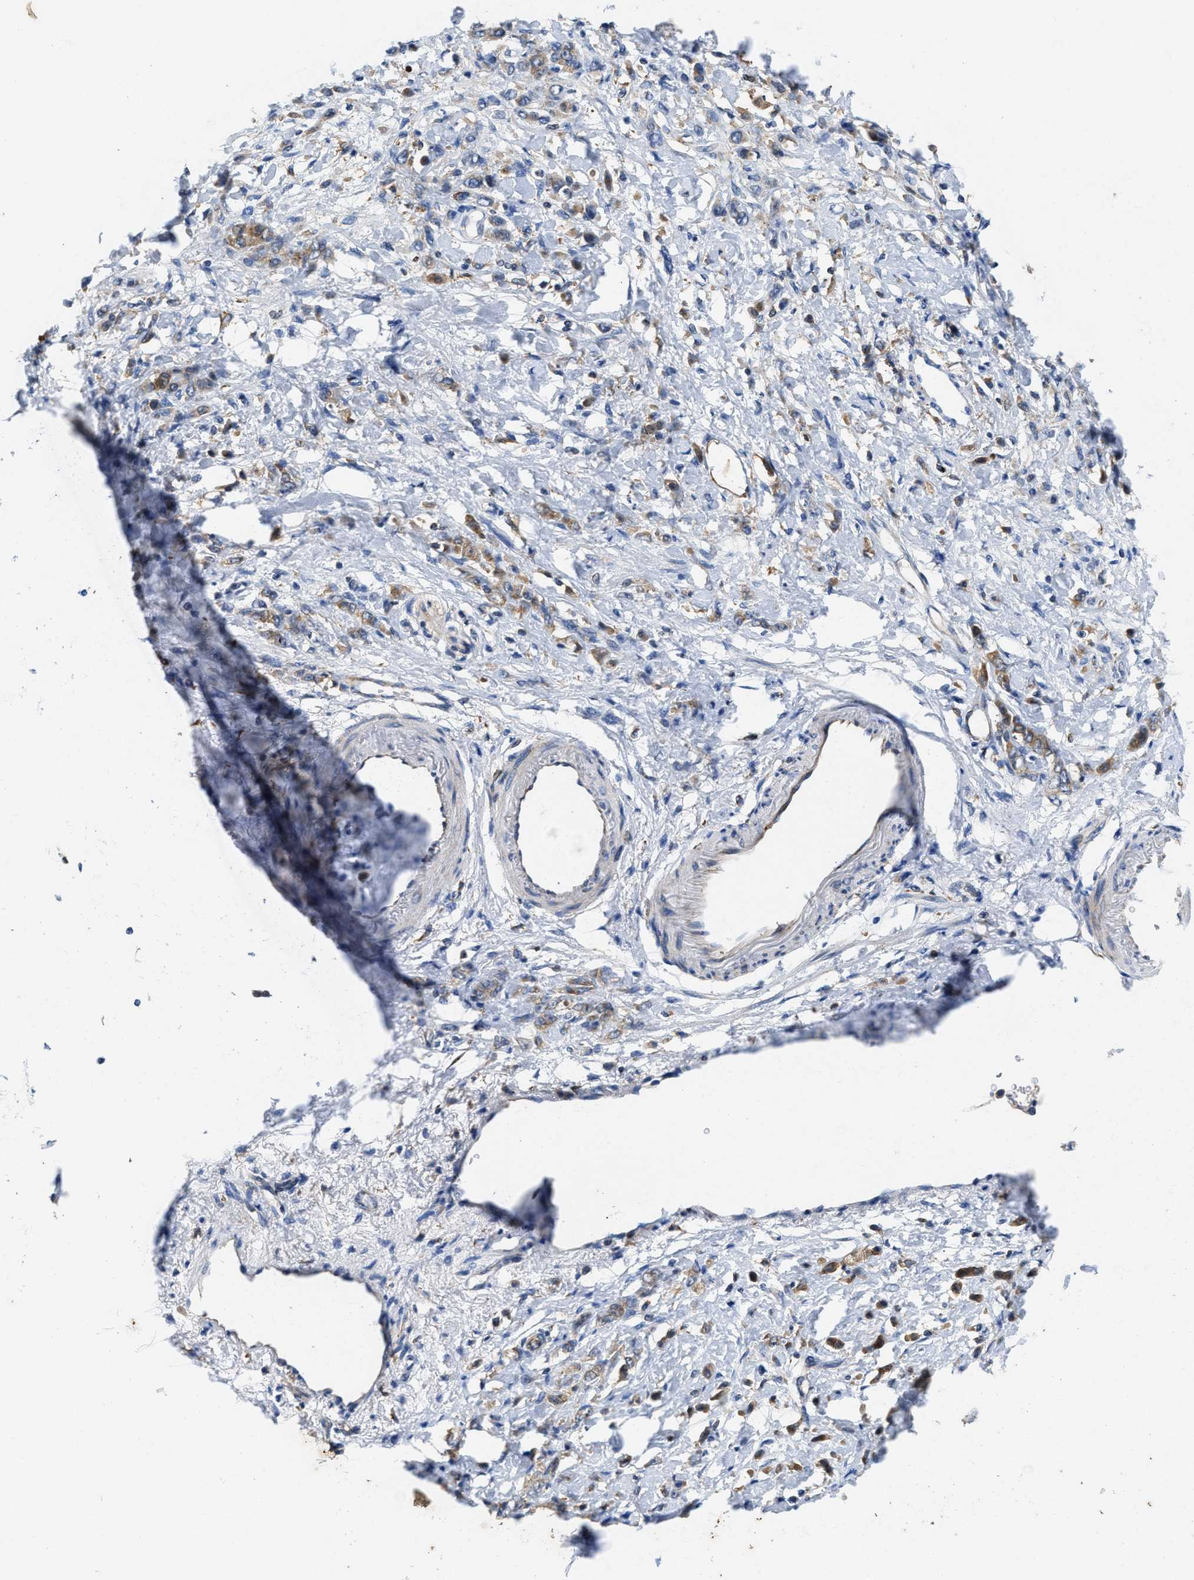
{"staining": {"intensity": "moderate", "quantity": "25%-75%", "location": "cytoplasmic/membranous"}, "tissue": "stomach cancer", "cell_type": "Tumor cells", "image_type": "cancer", "snomed": [{"axis": "morphology", "description": "Normal tissue, NOS"}, {"axis": "morphology", "description": "Adenocarcinoma, NOS"}, {"axis": "topography", "description": "Stomach"}], "caption": "Brown immunohistochemical staining in human stomach cancer (adenocarcinoma) demonstrates moderate cytoplasmic/membranous staining in about 25%-75% of tumor cells.", "gene": "ENPP4", "patient": {"sex": "male", "age": 82}}